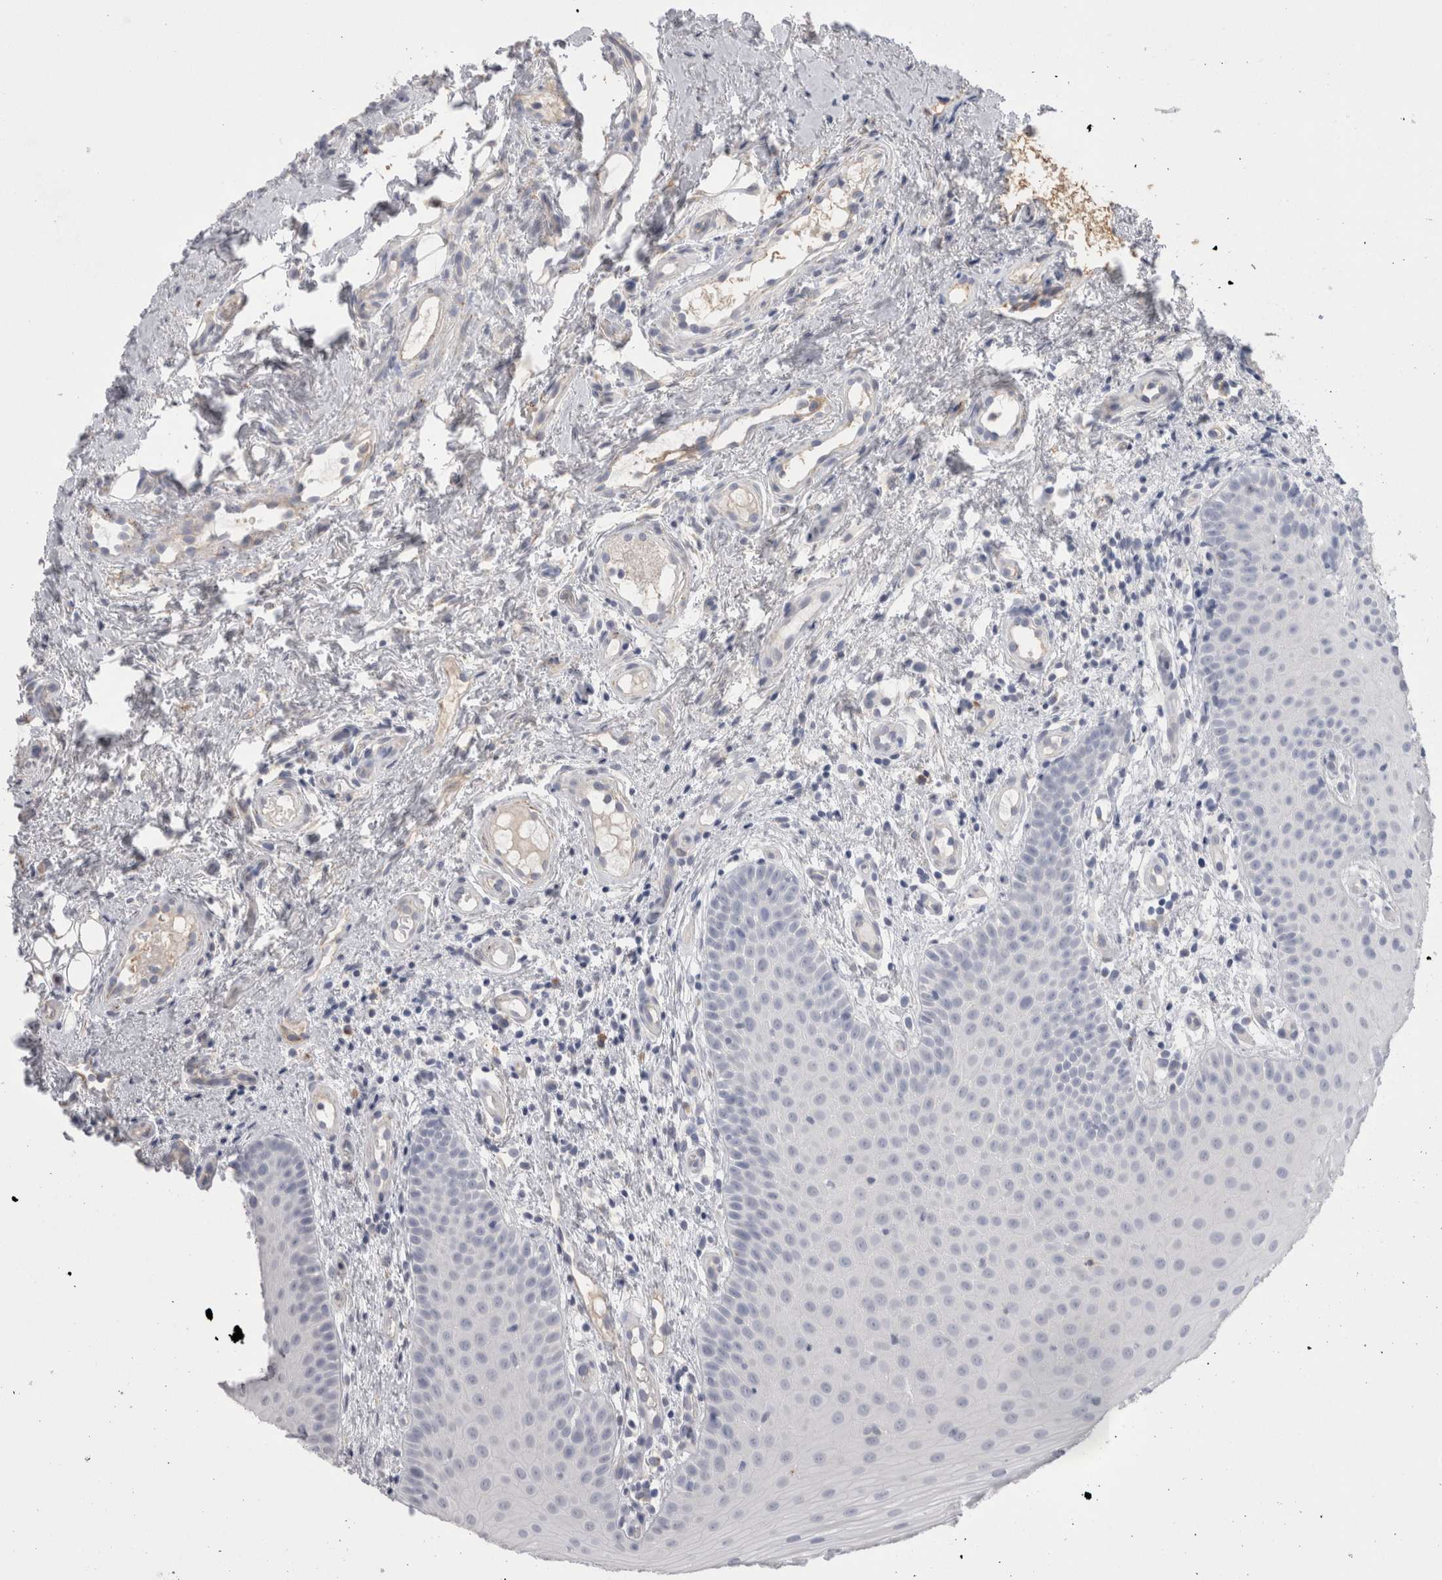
{"staining": {"intensity": "negative", "quantity": "none", "location": "none"}, "tissue": "oral mucosa", "cell_type": "Squamous epithelial cells", "image_type": "normal", "snomed": [{"axis": "morphology", "description": "Normal tissue, NOS"}, {"axis": "topography", "description": "Oral tissue"}], "caption": "This photomicrograph is of unremarkable oral mucosa stained with immunohistochemistry (IHC) to label a protein in brown with the nuclei are counter-stained blue. There is no staining in squamous epithelial cells.", "gene": "EPDR1", "patient": {"sex": "male", "age": 60}}